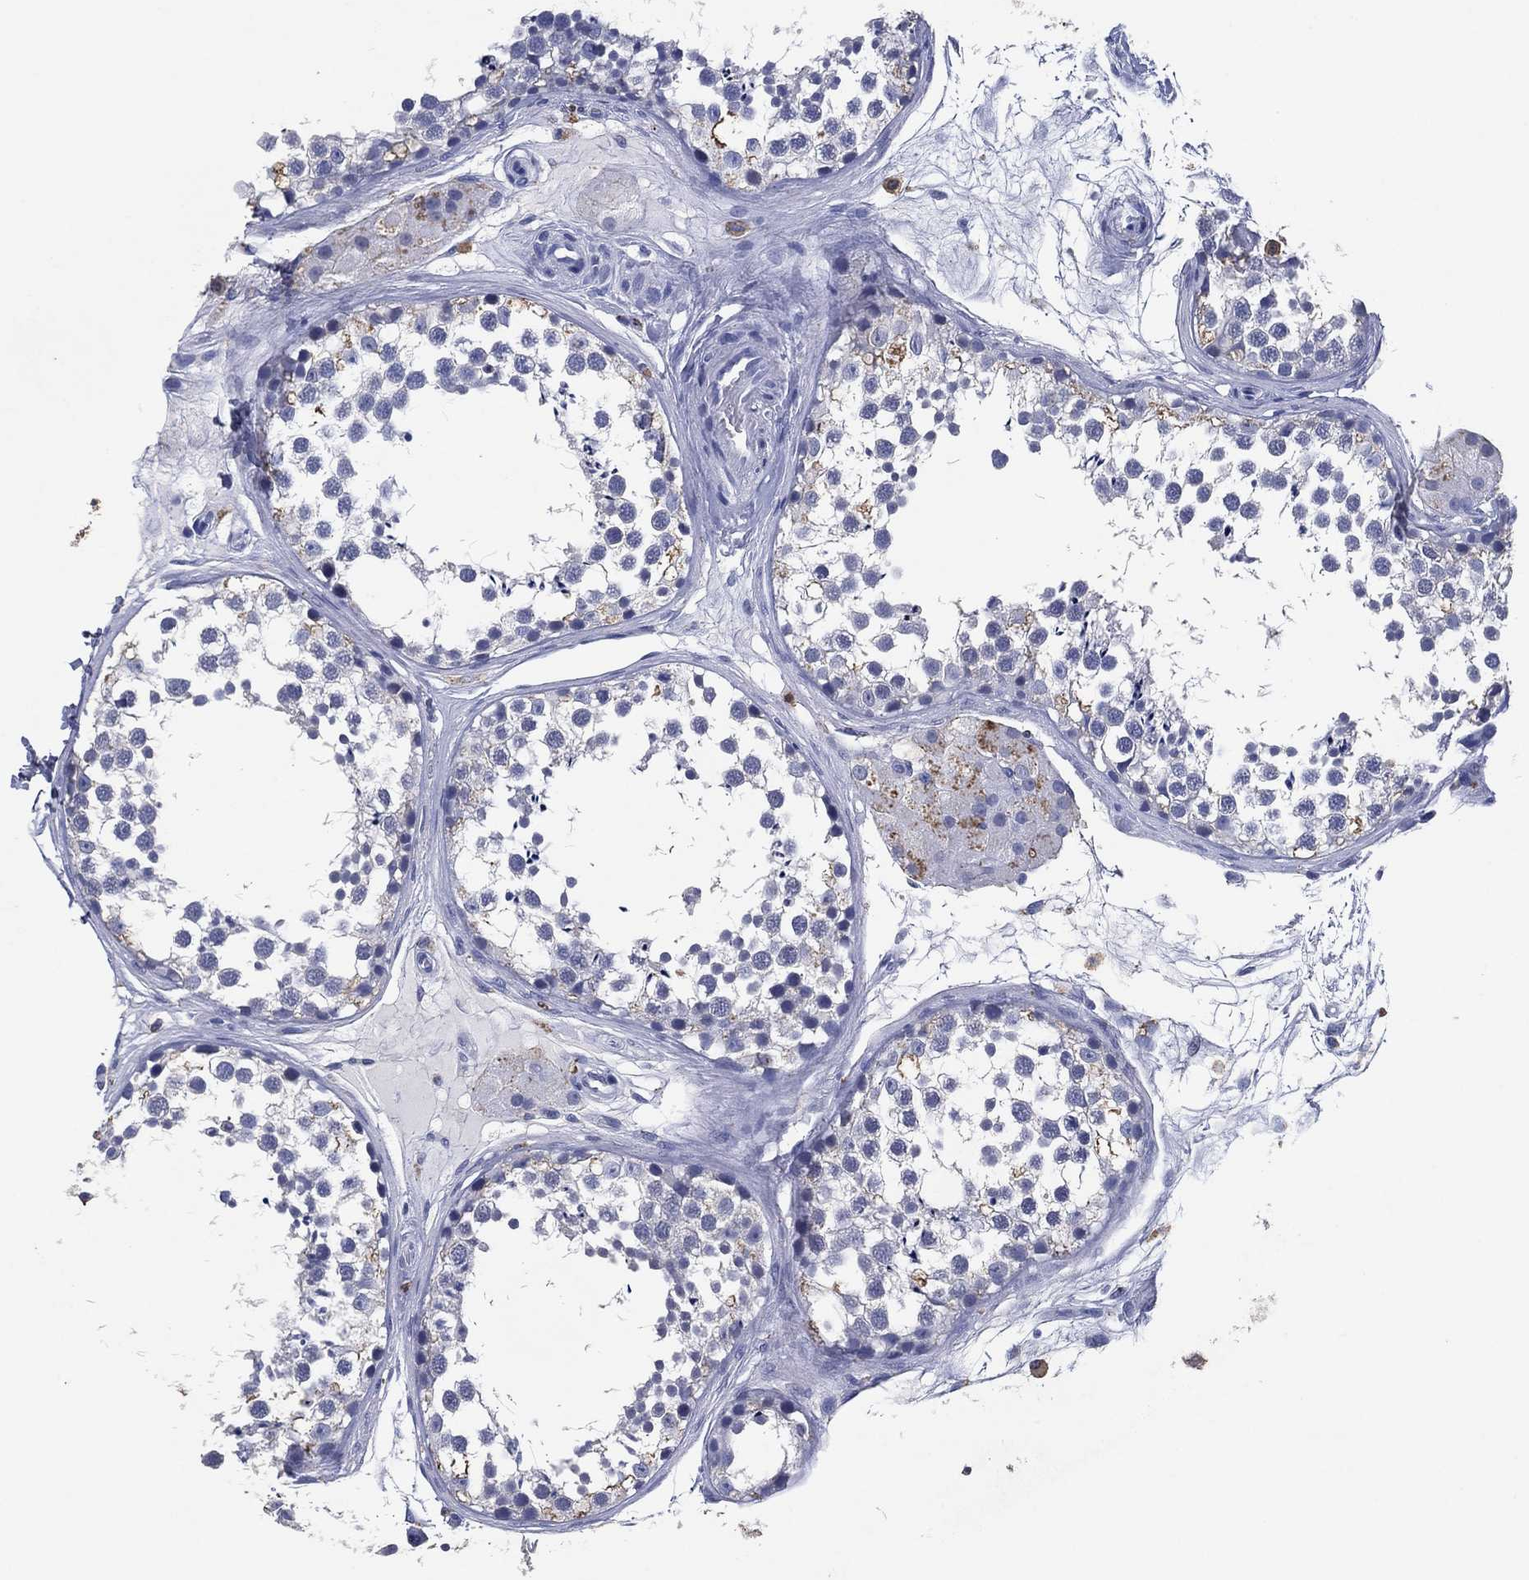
{"staining": {"intensity": "moderate", "quantity": "<25%", "location": "cytoplasmic/membranous"}, "tissue": "testis", "cell_type": "Cells in seminiferous ducts", "image_type": "normal", "snomed": [{"axis": "morphology", "description": "Normal tissue, NOS"}, {"axis": "morphology", "description": "Seminoma, NOS"}, {"axis": "topography", "description": "Testis"}], "caption": "Unremarkable testis exhibits moderate cytoplasmic/membranous positivity in approximately <25% of cells in seminiferous ducts, visualized by immunohistochemistry. The staining was performed using DAB (3,3'-diaminobenzidine), with brown indicating positive protein expression. Nuclei are stained blue with hematoxylin.", "gene": "FSCN2", "patient": {"sex": "male", "age": 65}}